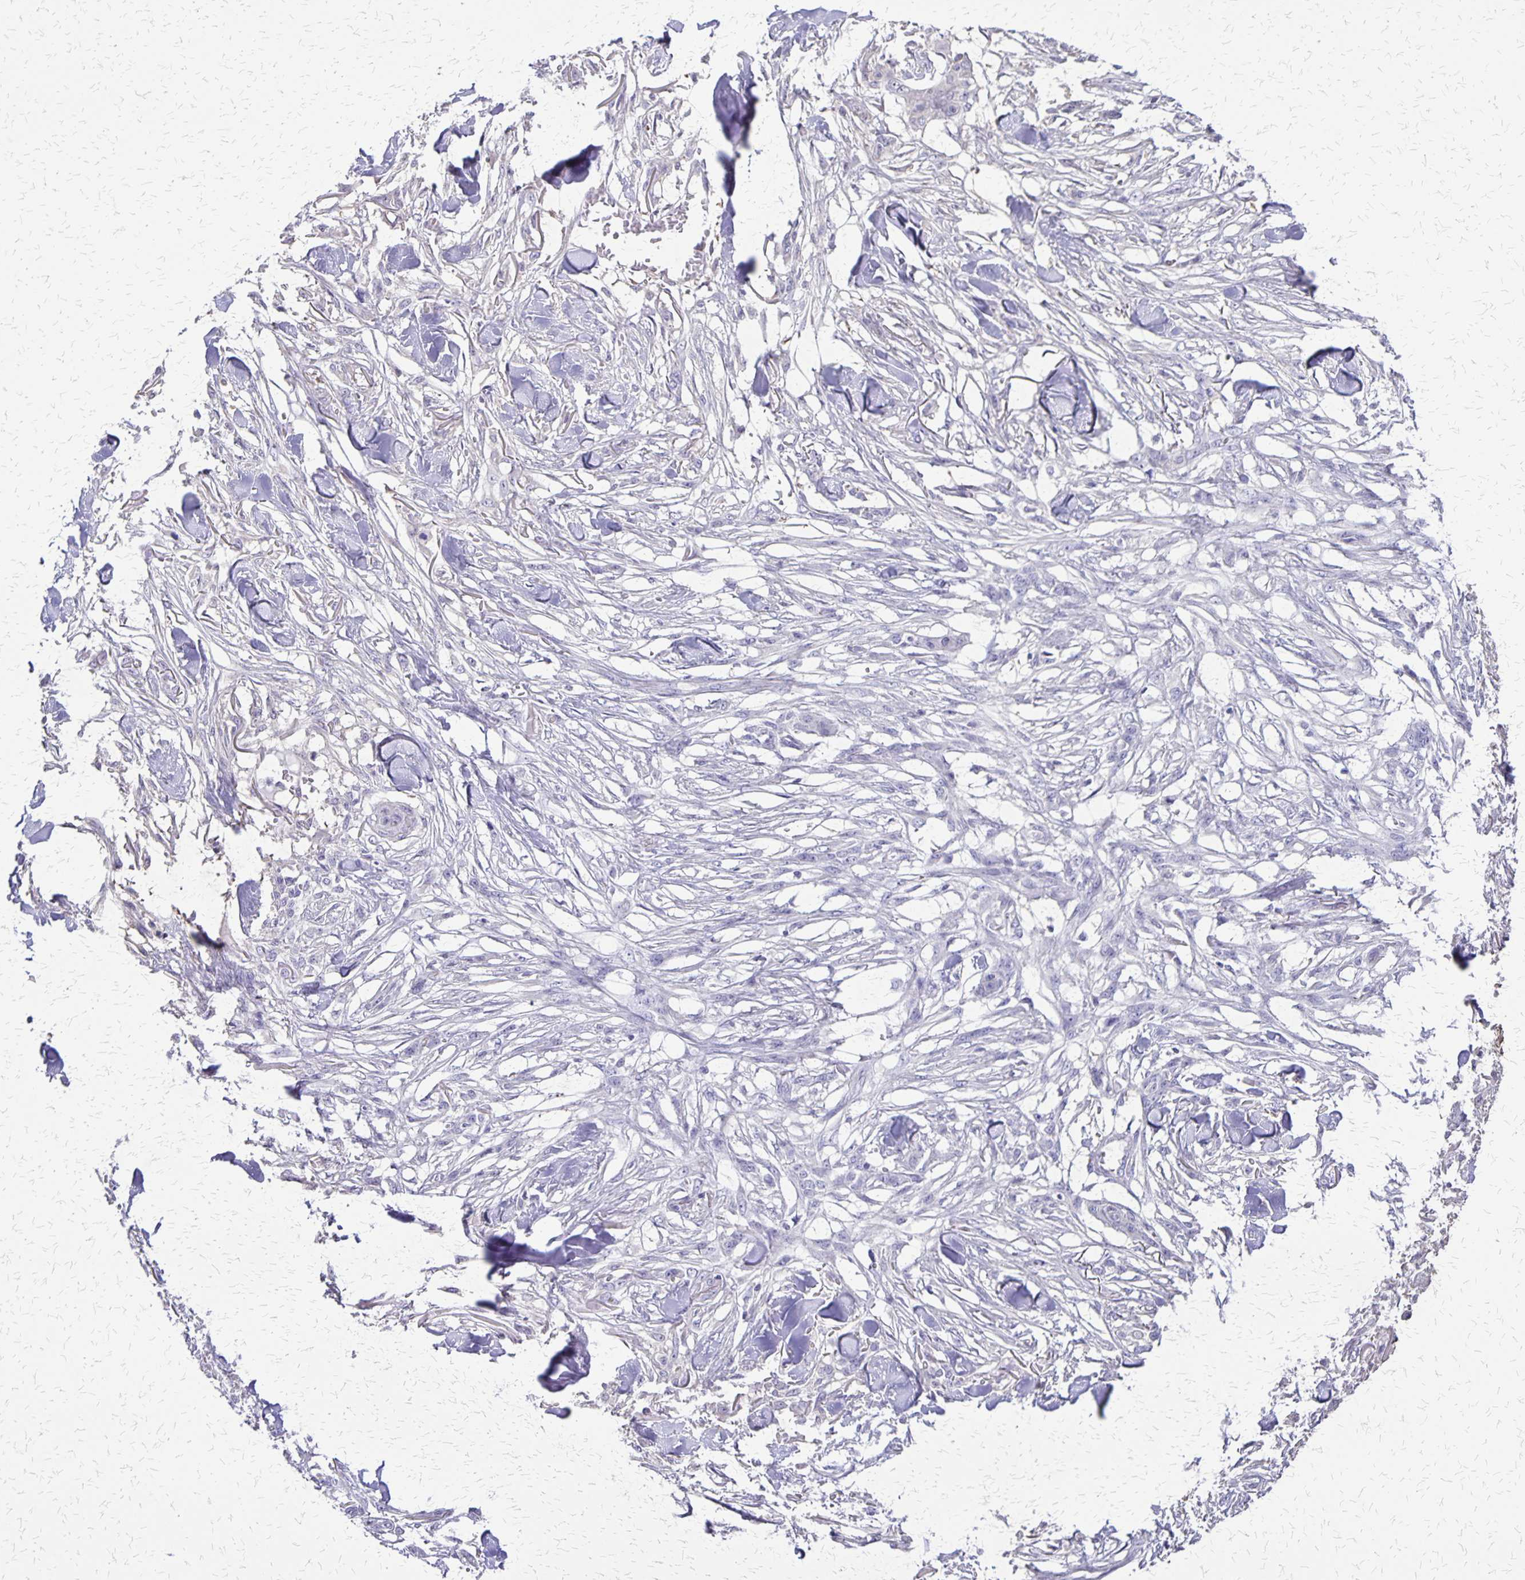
{"staining": {"intensity": "negative", "quantity": "none", "location": "none"}, "tissue": "skin cancer", "cell_type": "Tumor cells", "image_type": "cancer", "snomed": [{"axis": "morphology", "description": "Squamous cell carcinoma, NOS"}, {"axis": "topography", "description": "Skin"}], "caption": "The image shows no significant expression in tumor cells of skin cancer (squamous cell carcinoma).", "gene": "SI", "patient": {"sex": "female", "age": 59}}